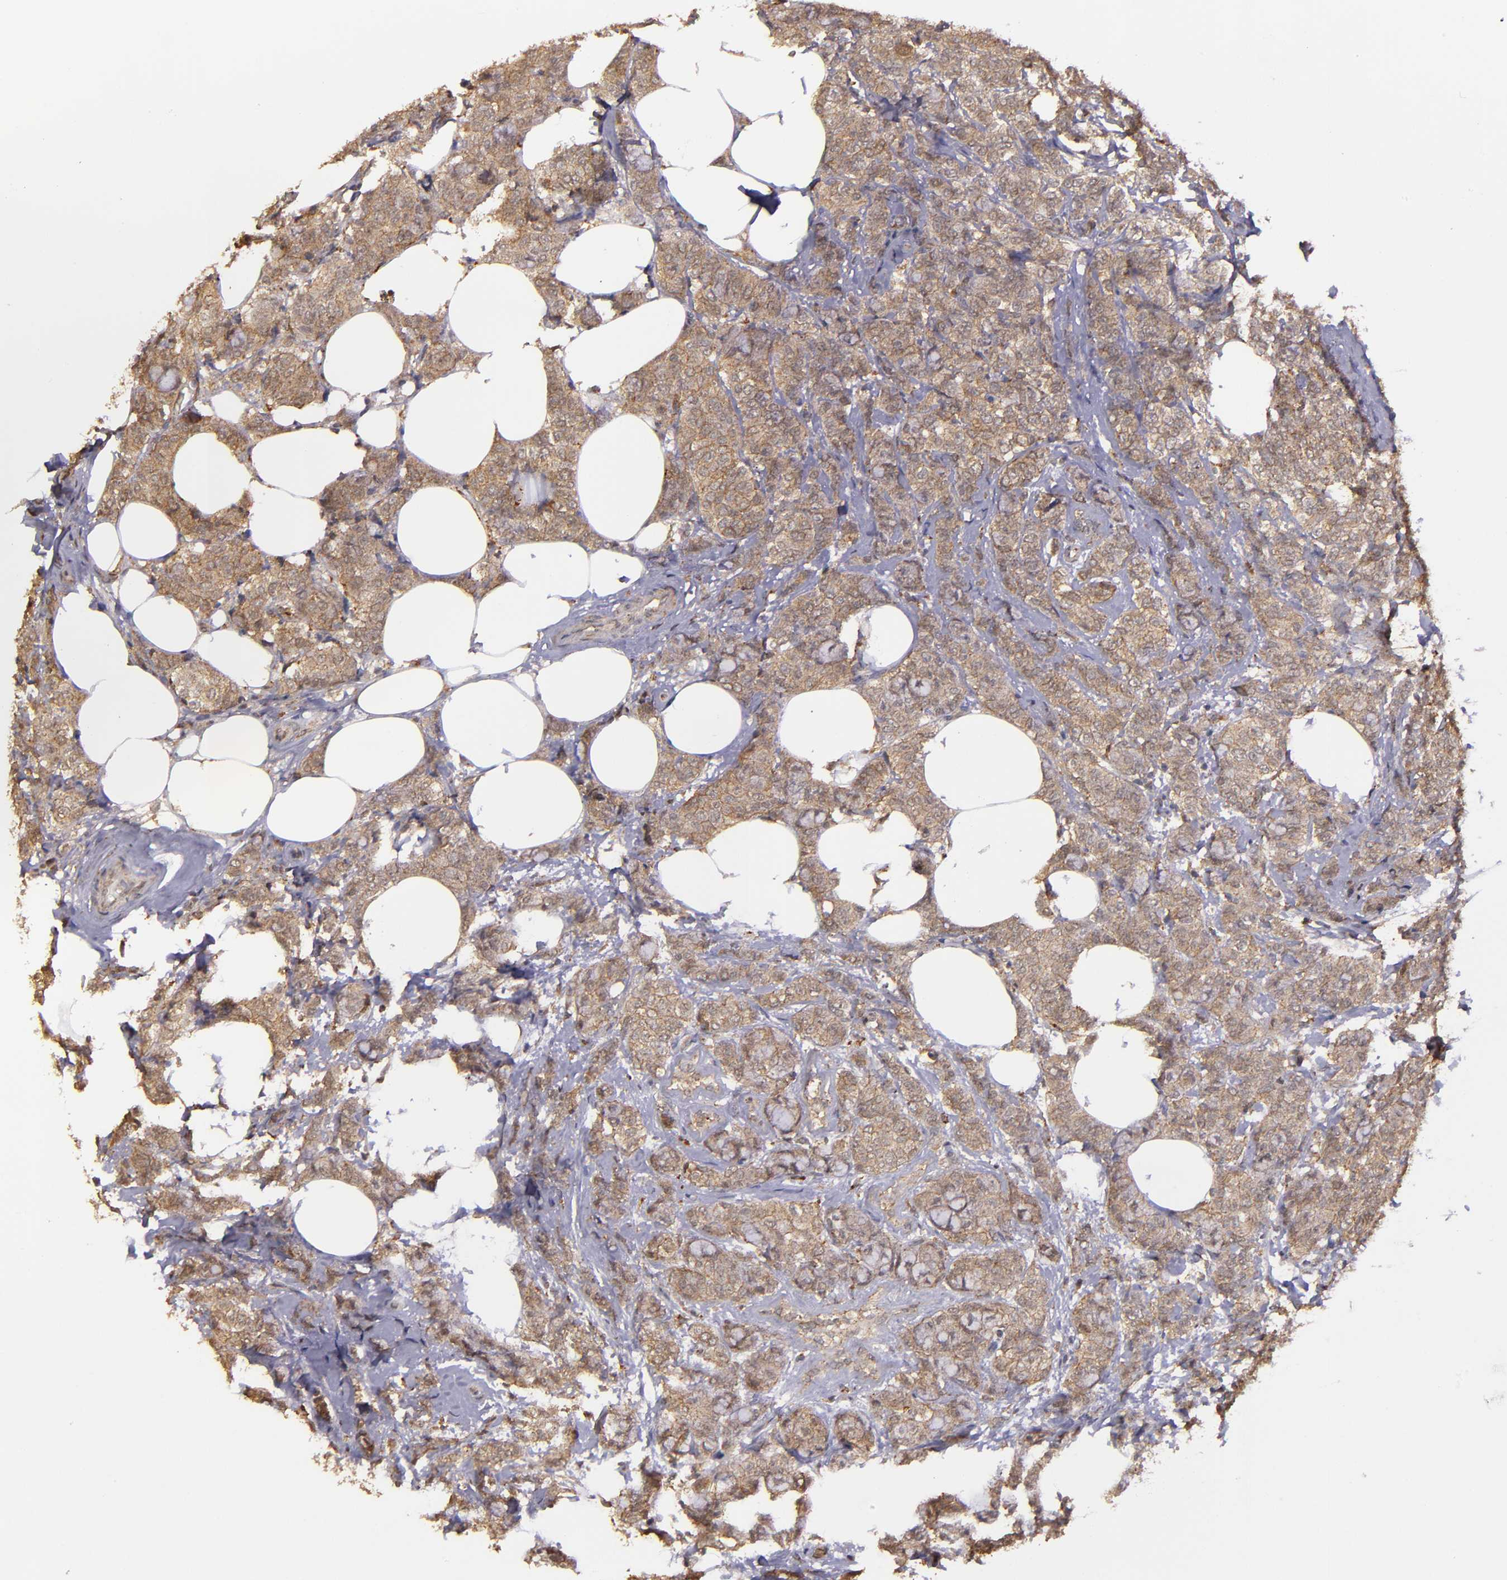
{"staining": {"intensity": "moderate", "quantity": ">75%", "location": "cytoplasmic/membranous"}, "tissue": "breast cancer", "cell_type": "Tumor cells", "image_type": "cancer", "snomed": [{"axis": "morphology", "description": "Lobular carcinoma"}, {"axis": "topography", "description": "Breast"}], "caption": "Moderate cytoplasmic/membranous protein expression is identified in approximately >75% of tumor cells in lobular carcinoma (breast).", "gene": "SIPA1L1", "patient": {"sex": "female", "age": 60}}